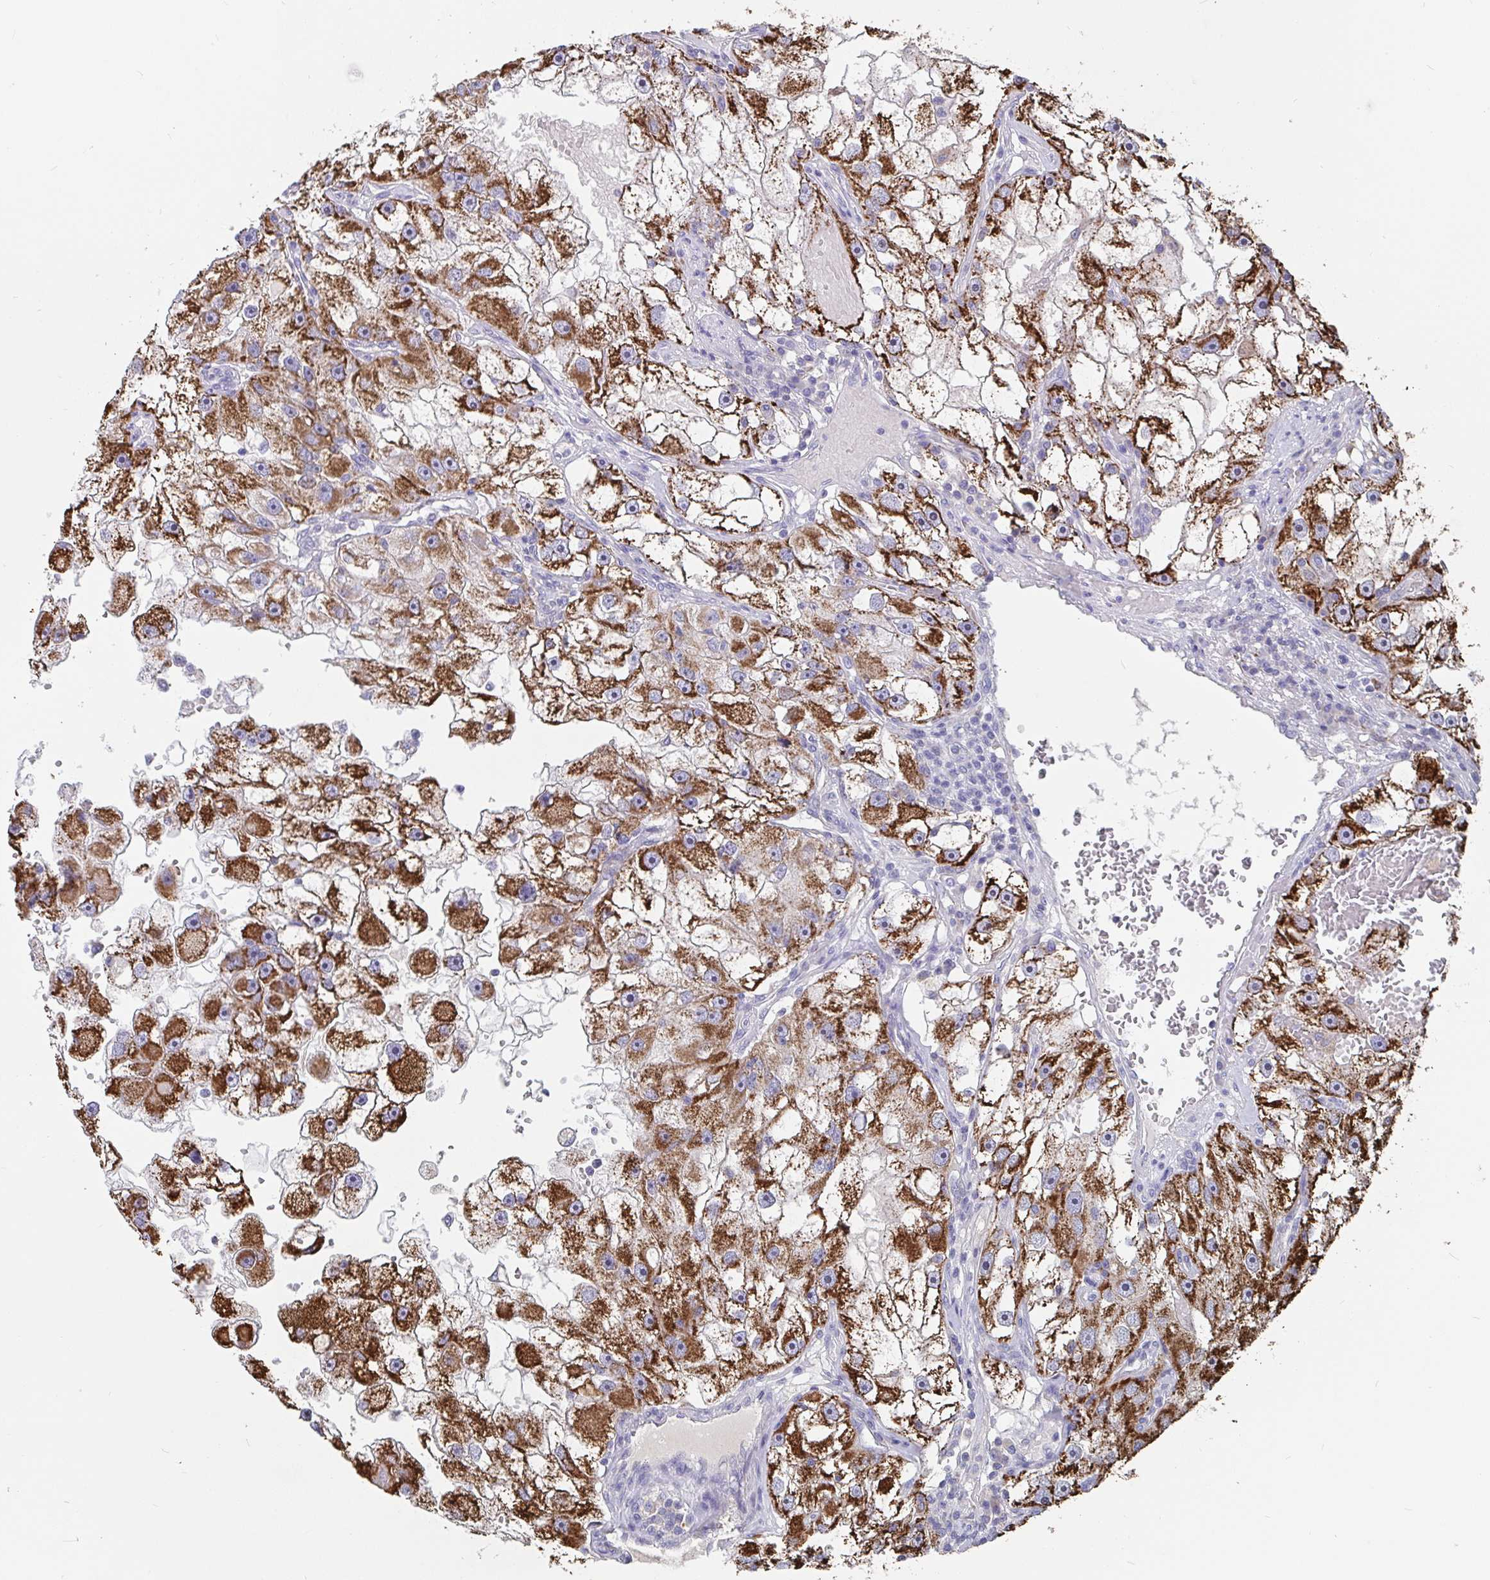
{"staining": {"intensity": "strong", "quantity": ">75%", "location": "cytoplasmic/membranous"}, "tissue": "renal cancer", "cell_type": "Tumor cells", "image_type": "cancer", "snomed": [{"axis": "morphology", "description": "Adenocarcinoma, NOS"}, {"axis": "topography", "description": "Kidney"}], "caption": "Immunohistochemistry image of adenocarcinoma (renal) stained for a protein (brown), which reveals high levels of strong cytoplasmic/membranous staining in approximately >75% of tumor cells.", "gene": "FAM156B", "patient": {"sex": "male", "age": 63}}